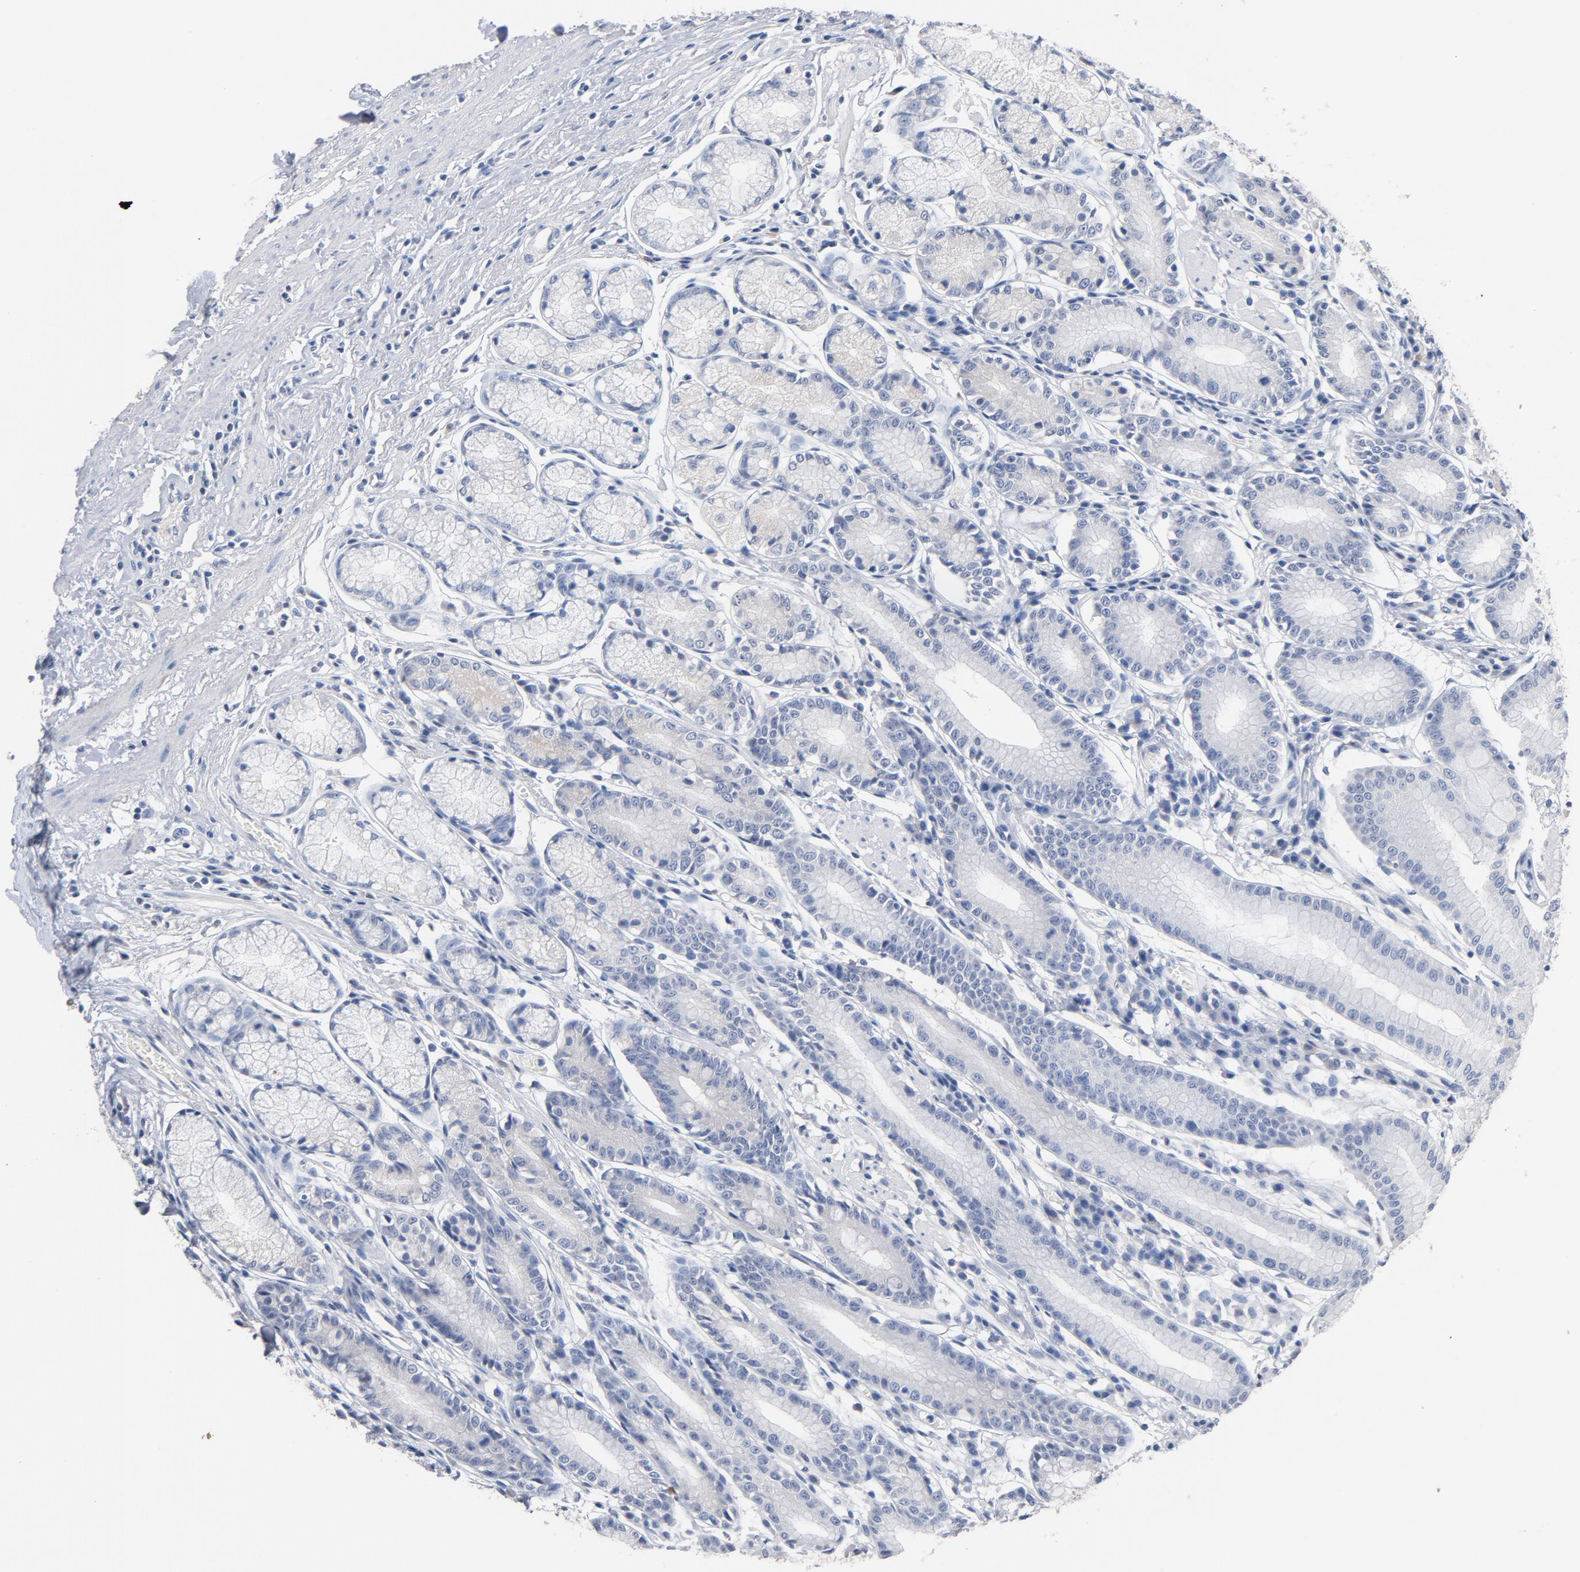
{"staining": {"intensity": "weak", "quantity": "<25%", "location": "cytoplasmic/membranous"}, "tissue": "stomach", "cell_type": "Glandular cells", "image_type": "normal", "snomed": [{"axis": "morphology", "description": "Normal tissue, NOS"}, {"axis": "morphology", "description": "Inflammation, NOS"}, {"axis": "topography", "description": "Stomach, lower"}], "caption": "DAB (3,3'-diaminobenzidine) immunohistochemical staining of unremarkable stomach reveals no significant positivity in glandular cells. The staining is performed using DAB (3,3'-diaminobenzidine) brown chromogen with nuclei counter-stained in using hematoxylin.", "gene": "ZCCHC13", "patient": {"sex": "male", "age": 59}}